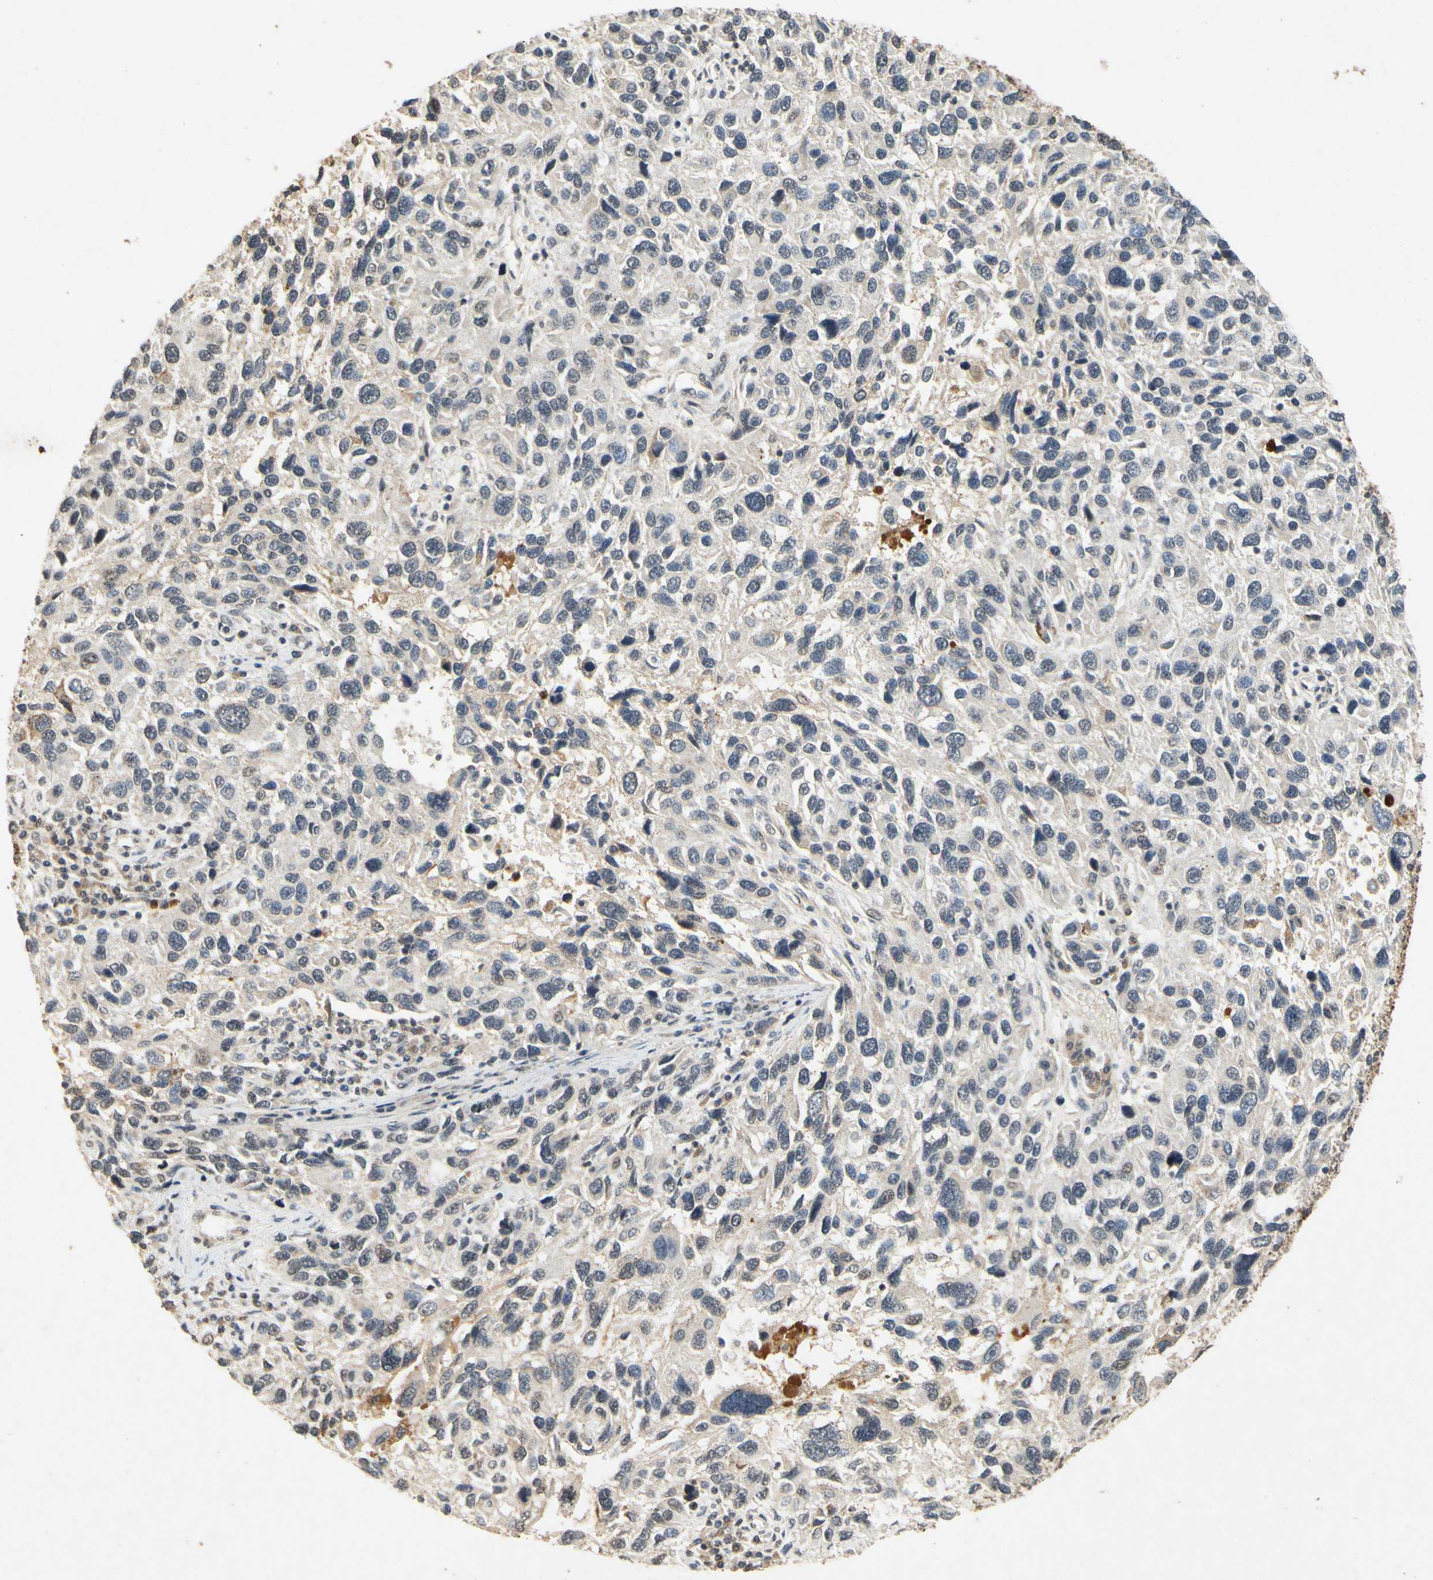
{"staining": {"intensity": "negative", "quantity": "none", "location": "none"}, "tissue": "melanoma", "cell_type": "Tumor cells", "image_type": "cancer", "snomed": [{"axis": "morphology", "description": "Malignant melanoma, NOS"}, {"axis": "topography", "description": "Skin"}], "caption": "This is an immunohistochemistry (IHC) photomicrograph of melanoma. There is no expression in tumor cells.", "gene": "CP", "patient": {"sex": "male", "age": 53}}